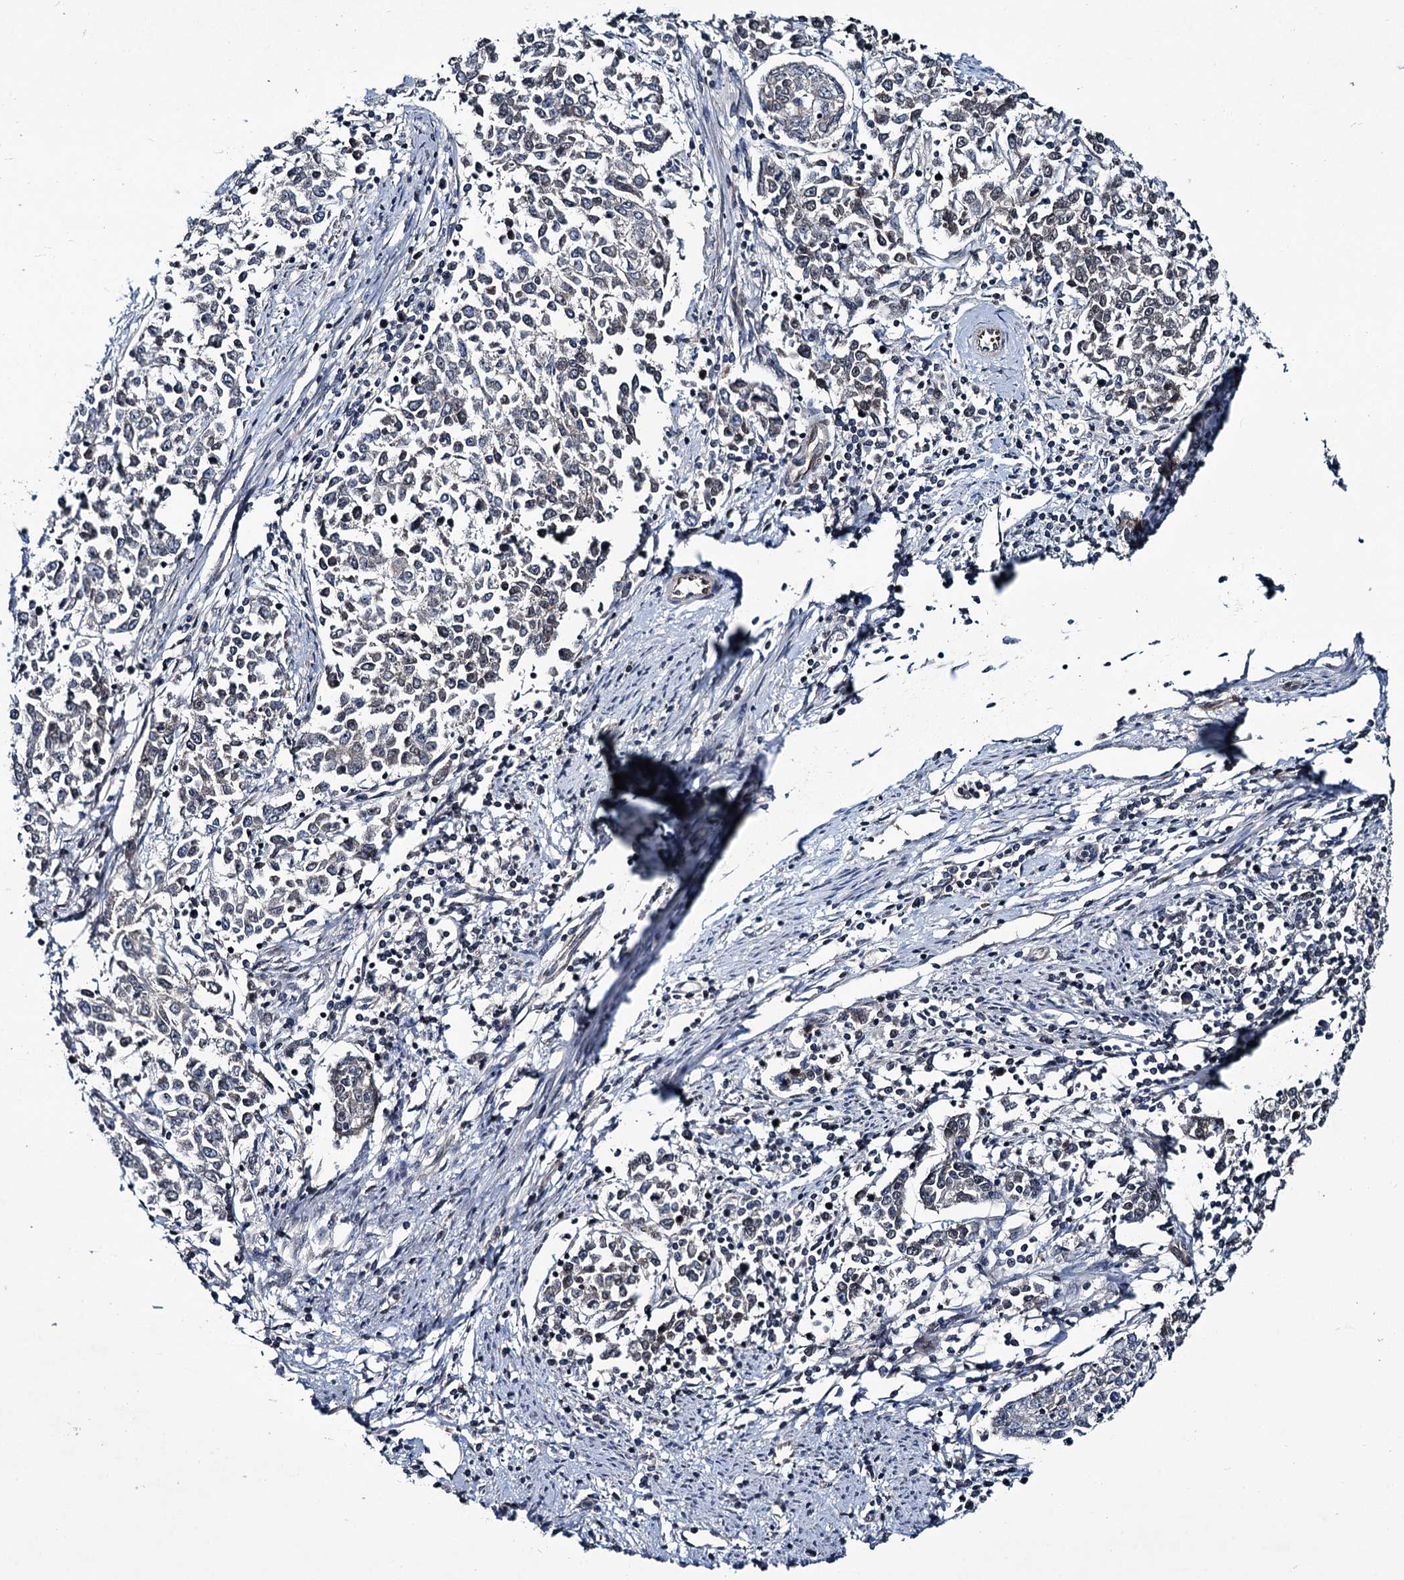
{"staining": {"intensity": "negative", "quantity": "none", "location": "none"}, "tissue": "endometrial cancer", "cell_type": "Tumor cells", "image_type": "cancer", "snomed": [{"axis": "morphology", "description": "Adenocarcinoma, NOS"}, {"axis": "topography", "description": "Endometrium"}], "caption": "Immunohistochemistry (IHC) histopathology image of endometrial adenocarcinoma stained for a protein (brown), which demonstrates no expression in tumor cells.", "gene": "ARHGAP42", "patient": {"sex": "female", "age": 50}}